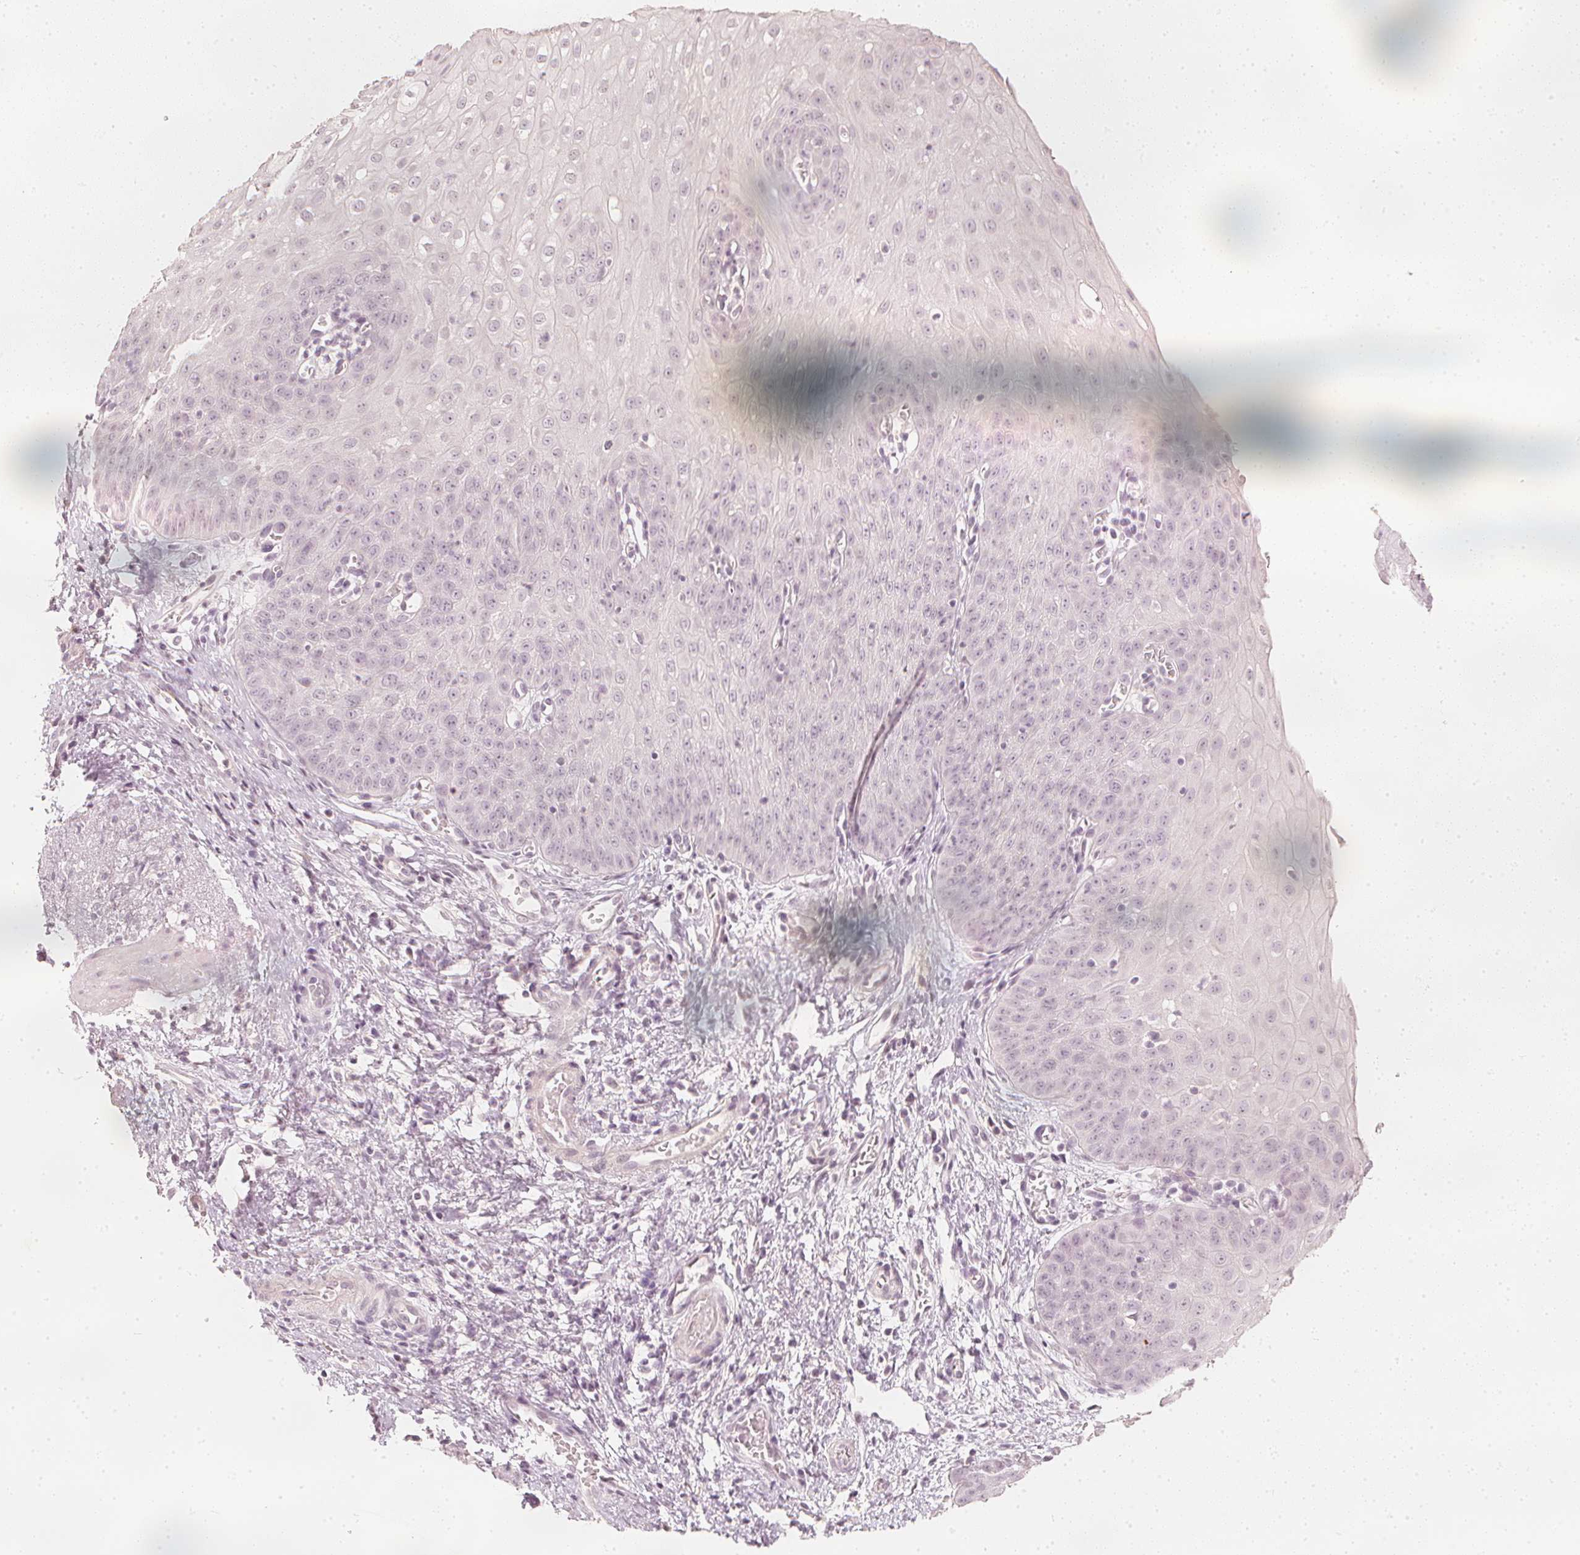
{"staining": {"intensity": "negative", "quantity": "none", "location": "none"}, "tissue": "esophagus", "cell_type": "Squamous epithelial cells", "image_type": "normal", "snomed": [{"axis": "morphology", "description": "Normal tissue, NOS"}, {"axis": "topography", "description": "Esophagus"}], "caption": "This is a photomicrograph of IHC staining of normal esophagus, which shows no staining in squamous epithelial cells. The staining was performed using DAB (3,3'-diaminobenzidine) to visualize the protein expression in brown, while the nuclei were stained in blue with hematoxylin (Magnification: 20x).", "gene": "CALB1", "patient": {"sex": "male", "age": 71}}